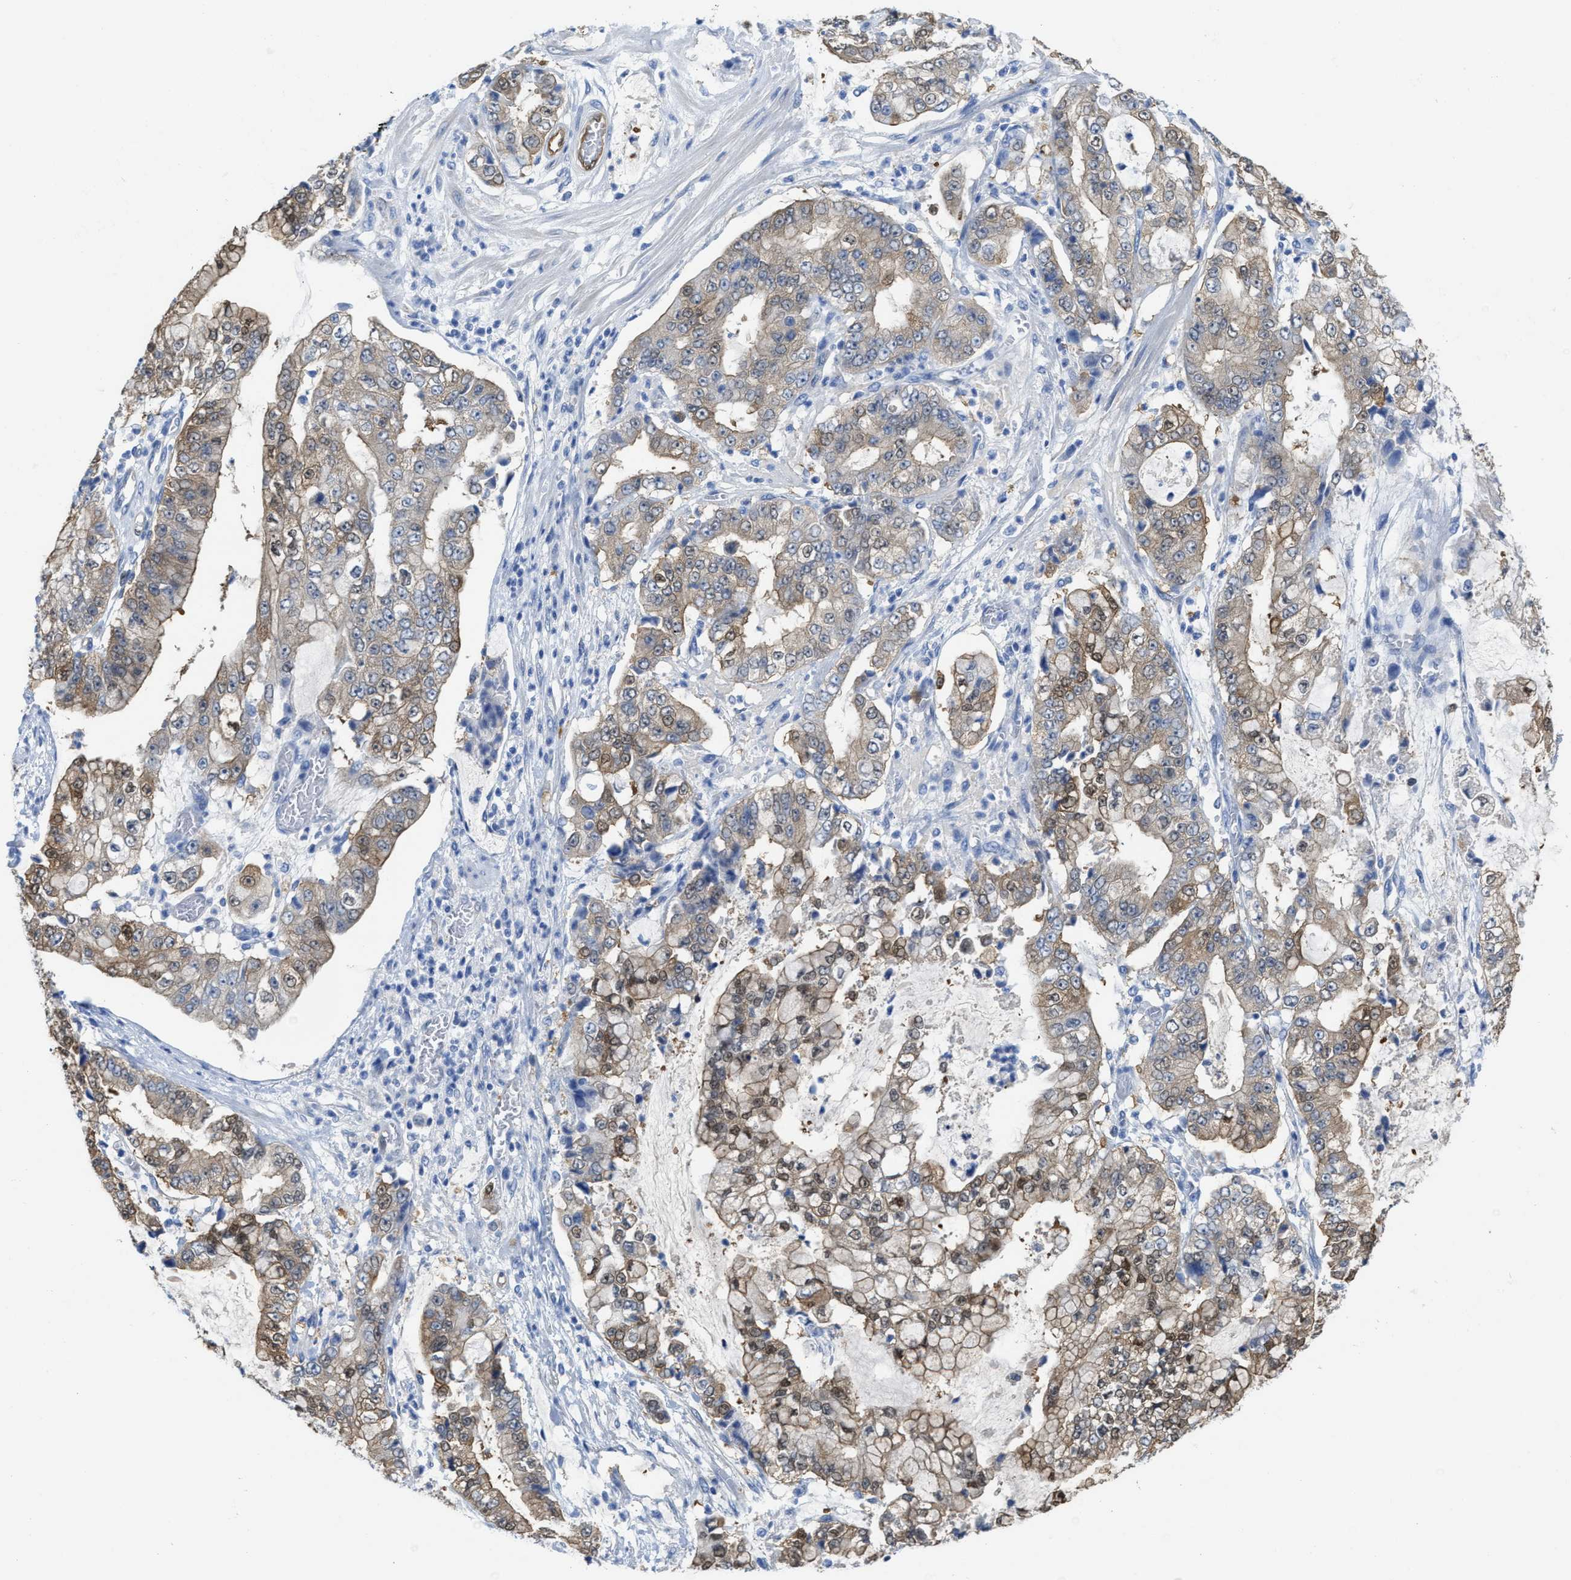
{"staining": {"intensity": "weak", "quantity": ">75%", "location": "cytoplasmic/membranous,nuclear"}, "tissue": "stomach cancer", "cell_type": "Tumor cells", "image_type": "cancer", "snomed": [{"axis": "morphology", "description": "Adenocarcinoma, NOS"}, {"axis": "topography", "description": "Stomach"}], "caption": "Immunohistochemistry (IHC) histopathology image of human stomach cancer (adenocarcinoma) stained for a protein (brown), which displays low levels of weak cytoplasmic/membranous and nuclear expression in approximately >75% of tumor cells.", "gene": "ASS1", "patient": {"sex": "male", "age": 76}}